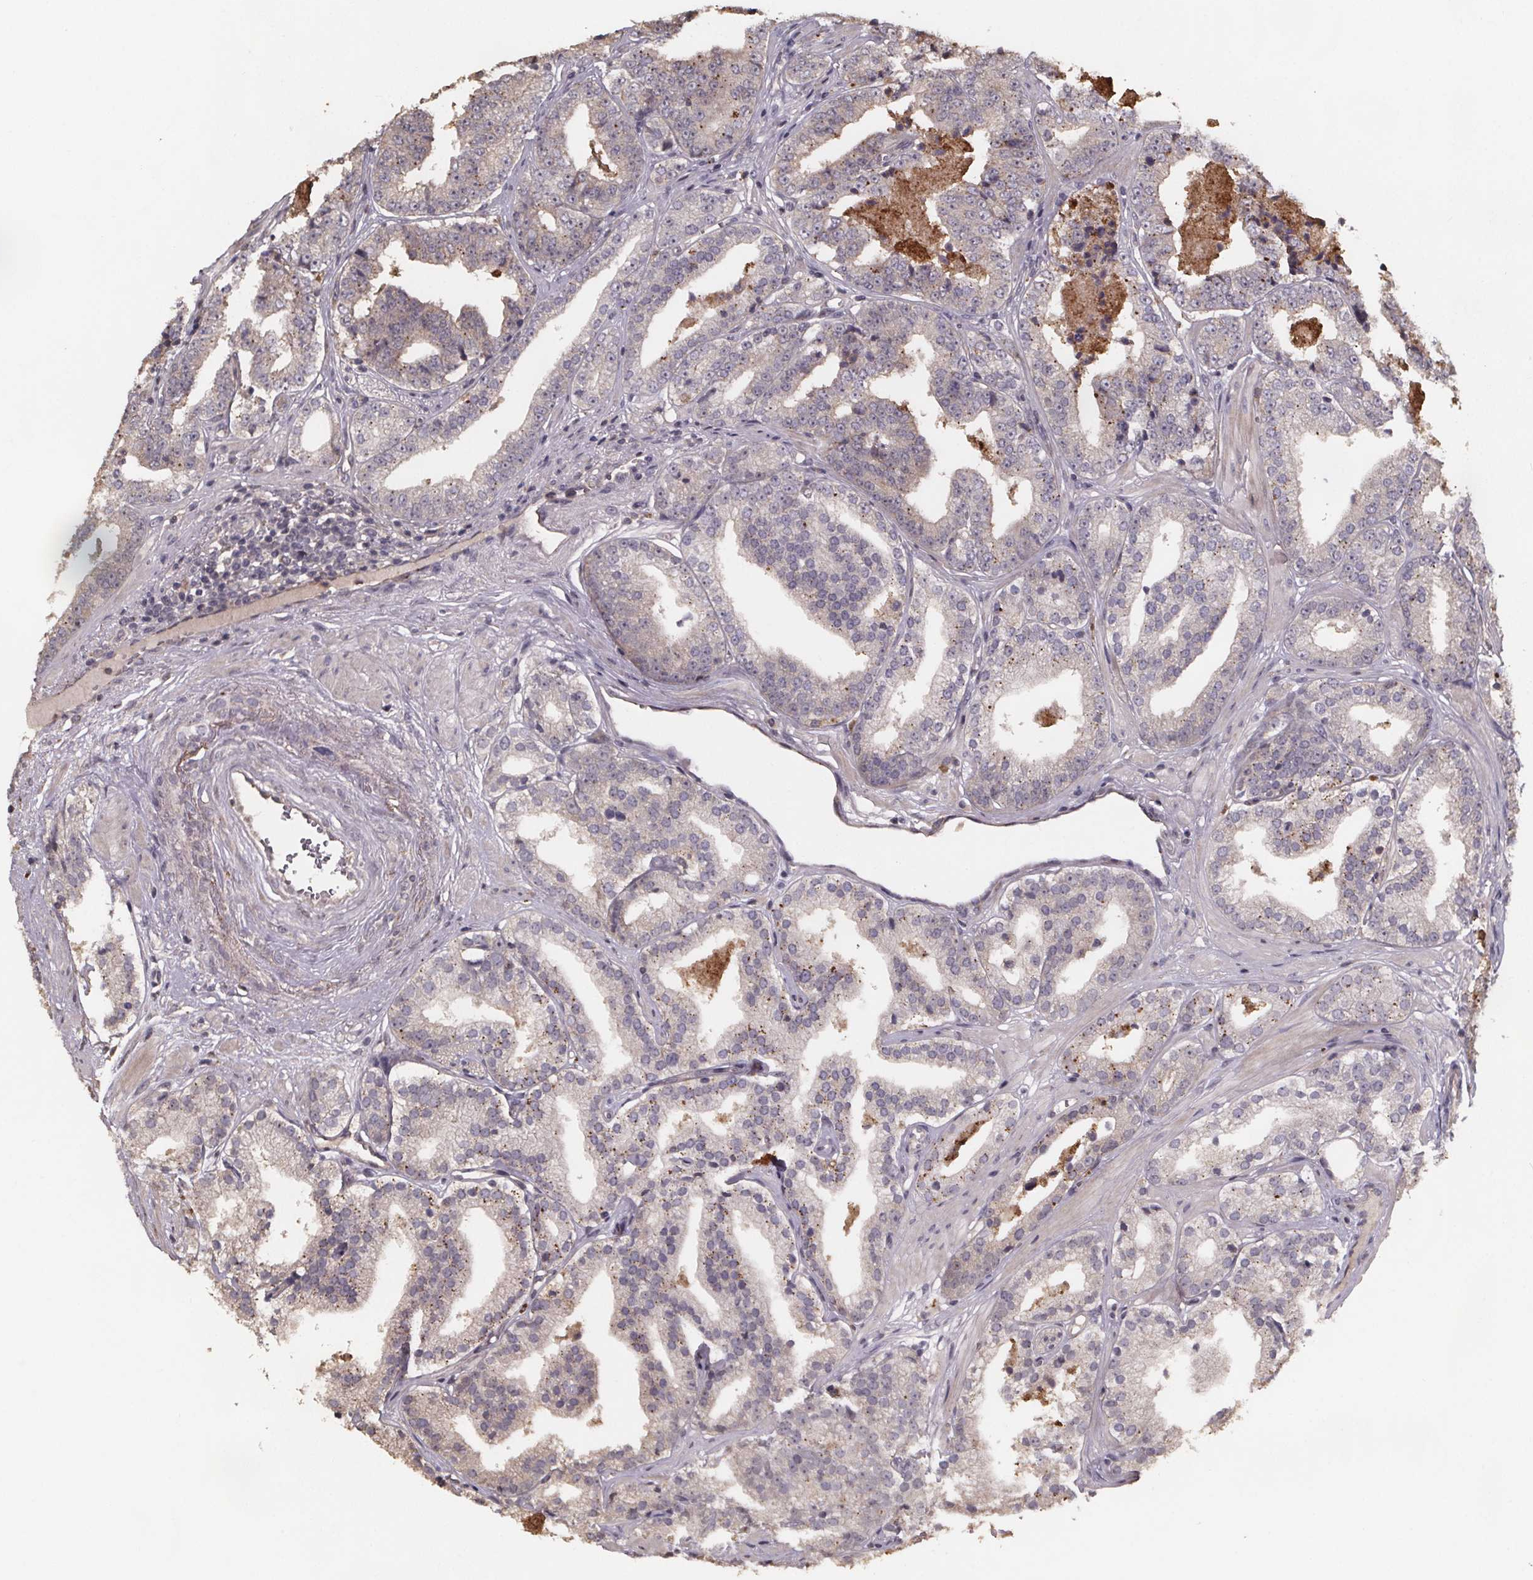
{"staining": {"intensity": "moderate", "quantity": "<25%", "location": "cytoplasmic/membranous"}, "tissue": "prostate cancer", "cell_type": "Tumor cells", "image_type": "cancer", "snomed": [{"axis": "morphology", "description": "Adenocarcinoma, Low grade"}, {"axis": "topography", "description": "Prostate"}], "caption": "Immunohistochemistry (IHC) histopathology image of human prostate cancer stained for a protein (brown), which displays low levels of moderate cytoplasmic/membranous positivity in approximately <25% of tumor cells.", "gene": "ZNF879", "patient": {"sex": "male", "age": 60}}